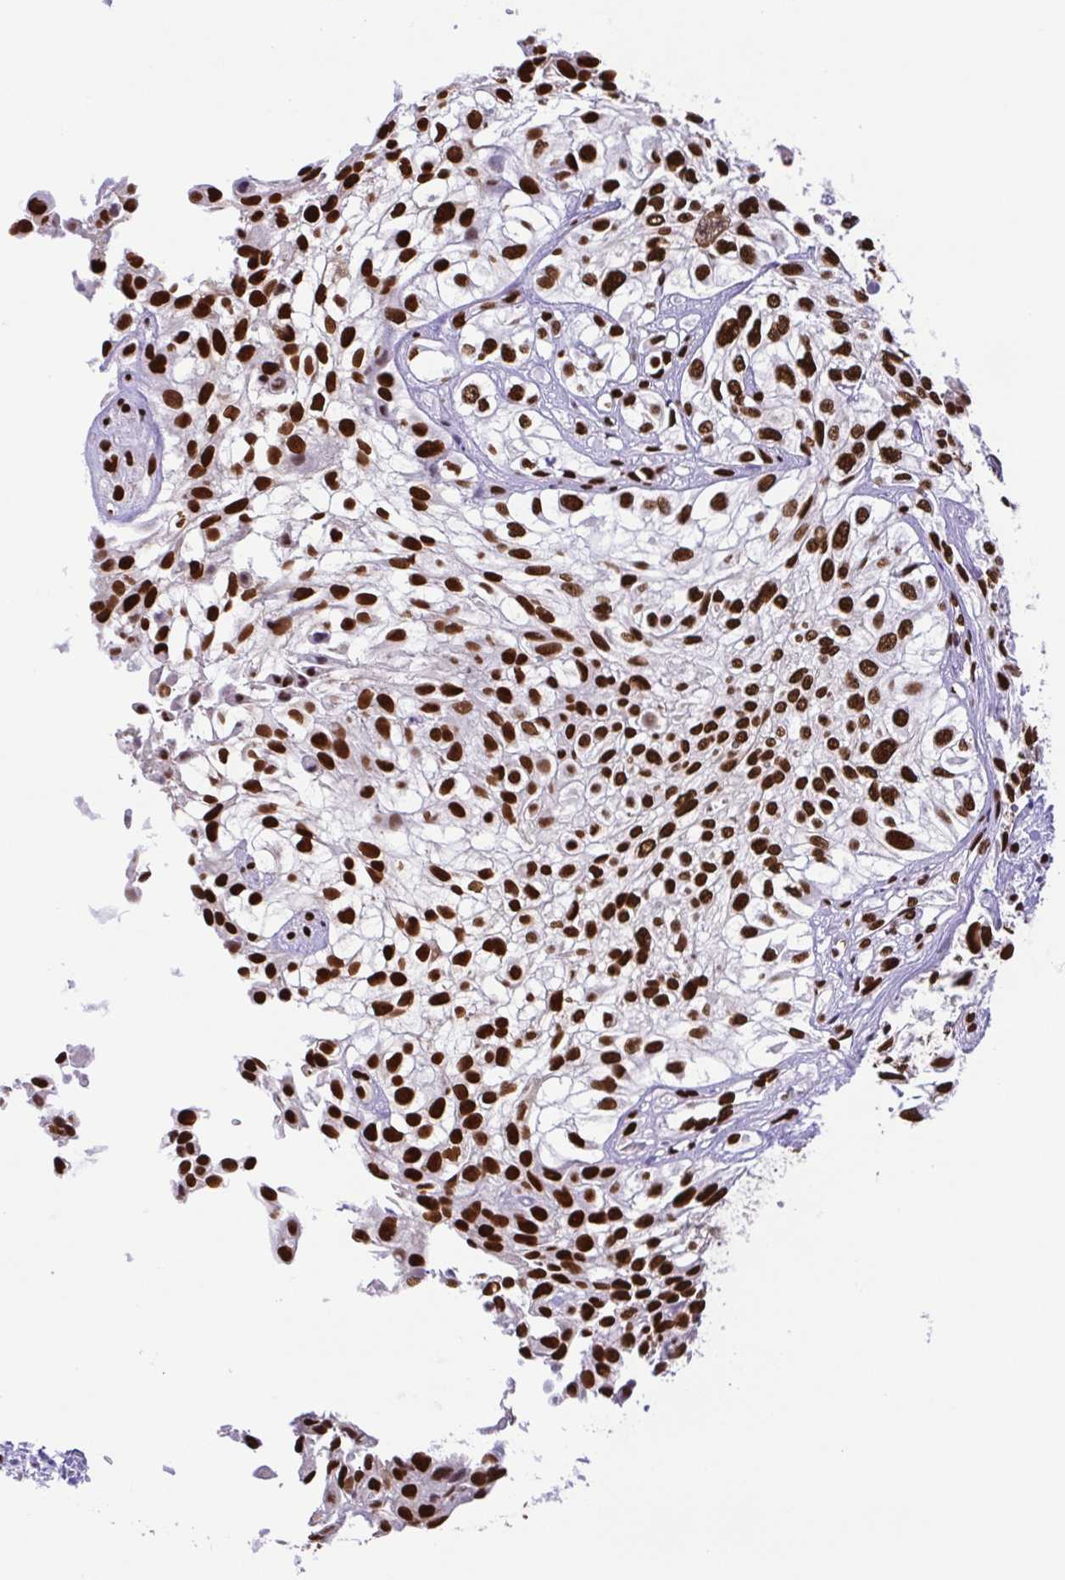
{"staining": {"intensity": "strong", "quantity": ">75%", "location": "nuclear"}, "tissue": "urothelial cancer", "cell_type": "Tumor cells", "image_type": "cancer", "snomed": [{"axis": "morphology", "description": "Urothelial carcinoma, High grade"}, {"axis": "topography", "description": "Urinary bladder"}], "caption": "This is an image of immunohistochemistry staining of urothelial carcinoma (high-grade), which shows strong expression in the nuclear of tumor cells.", "gene": "TRIM28", "patient": {"sex": "male", "age": 56}}